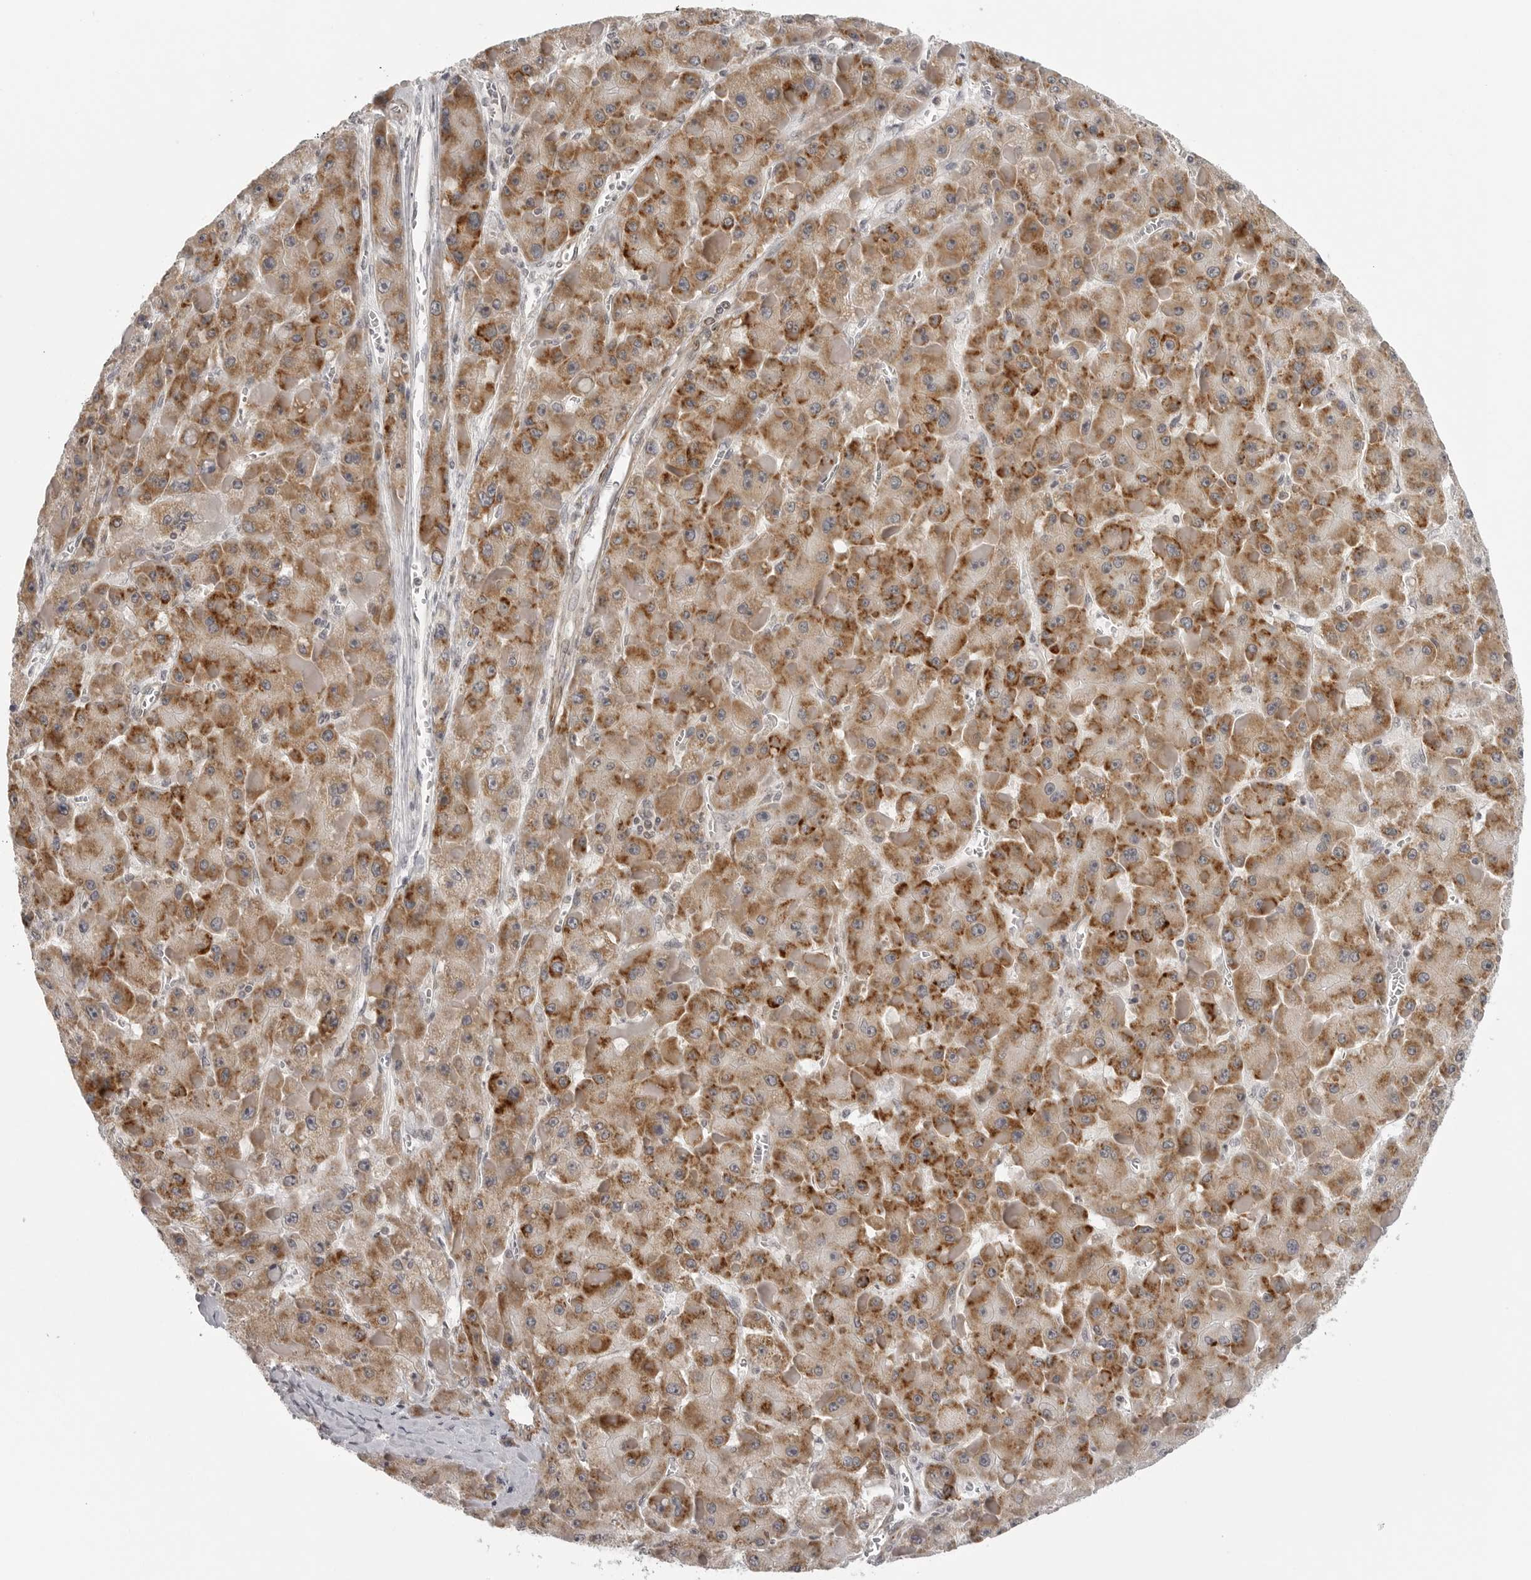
{"staining": {"intensity": "moderate", "quantity": ">75%", "location": "cytoplasmic/membranous"}, "tissue": "liver cancer", "cell_type": "Tumor cells", "image_type": "cancer", "snomed": [{"axis": "morphology", "description": "Carcinoma, Hepatocellular, NOS"}, {"axis": "topography", "description": "Liver"}], "caption": "High-magnification brightfield microscopy of liver cancer stained with DAB (brown) and counterstained with hematoxylin (blue). tumor cells exhibit moderate cytoplasmic/membranous expression is appreciated in approximately>75% of cells.", "gene": "TUT4", "patient": {"sex": "female", "age": 73}}